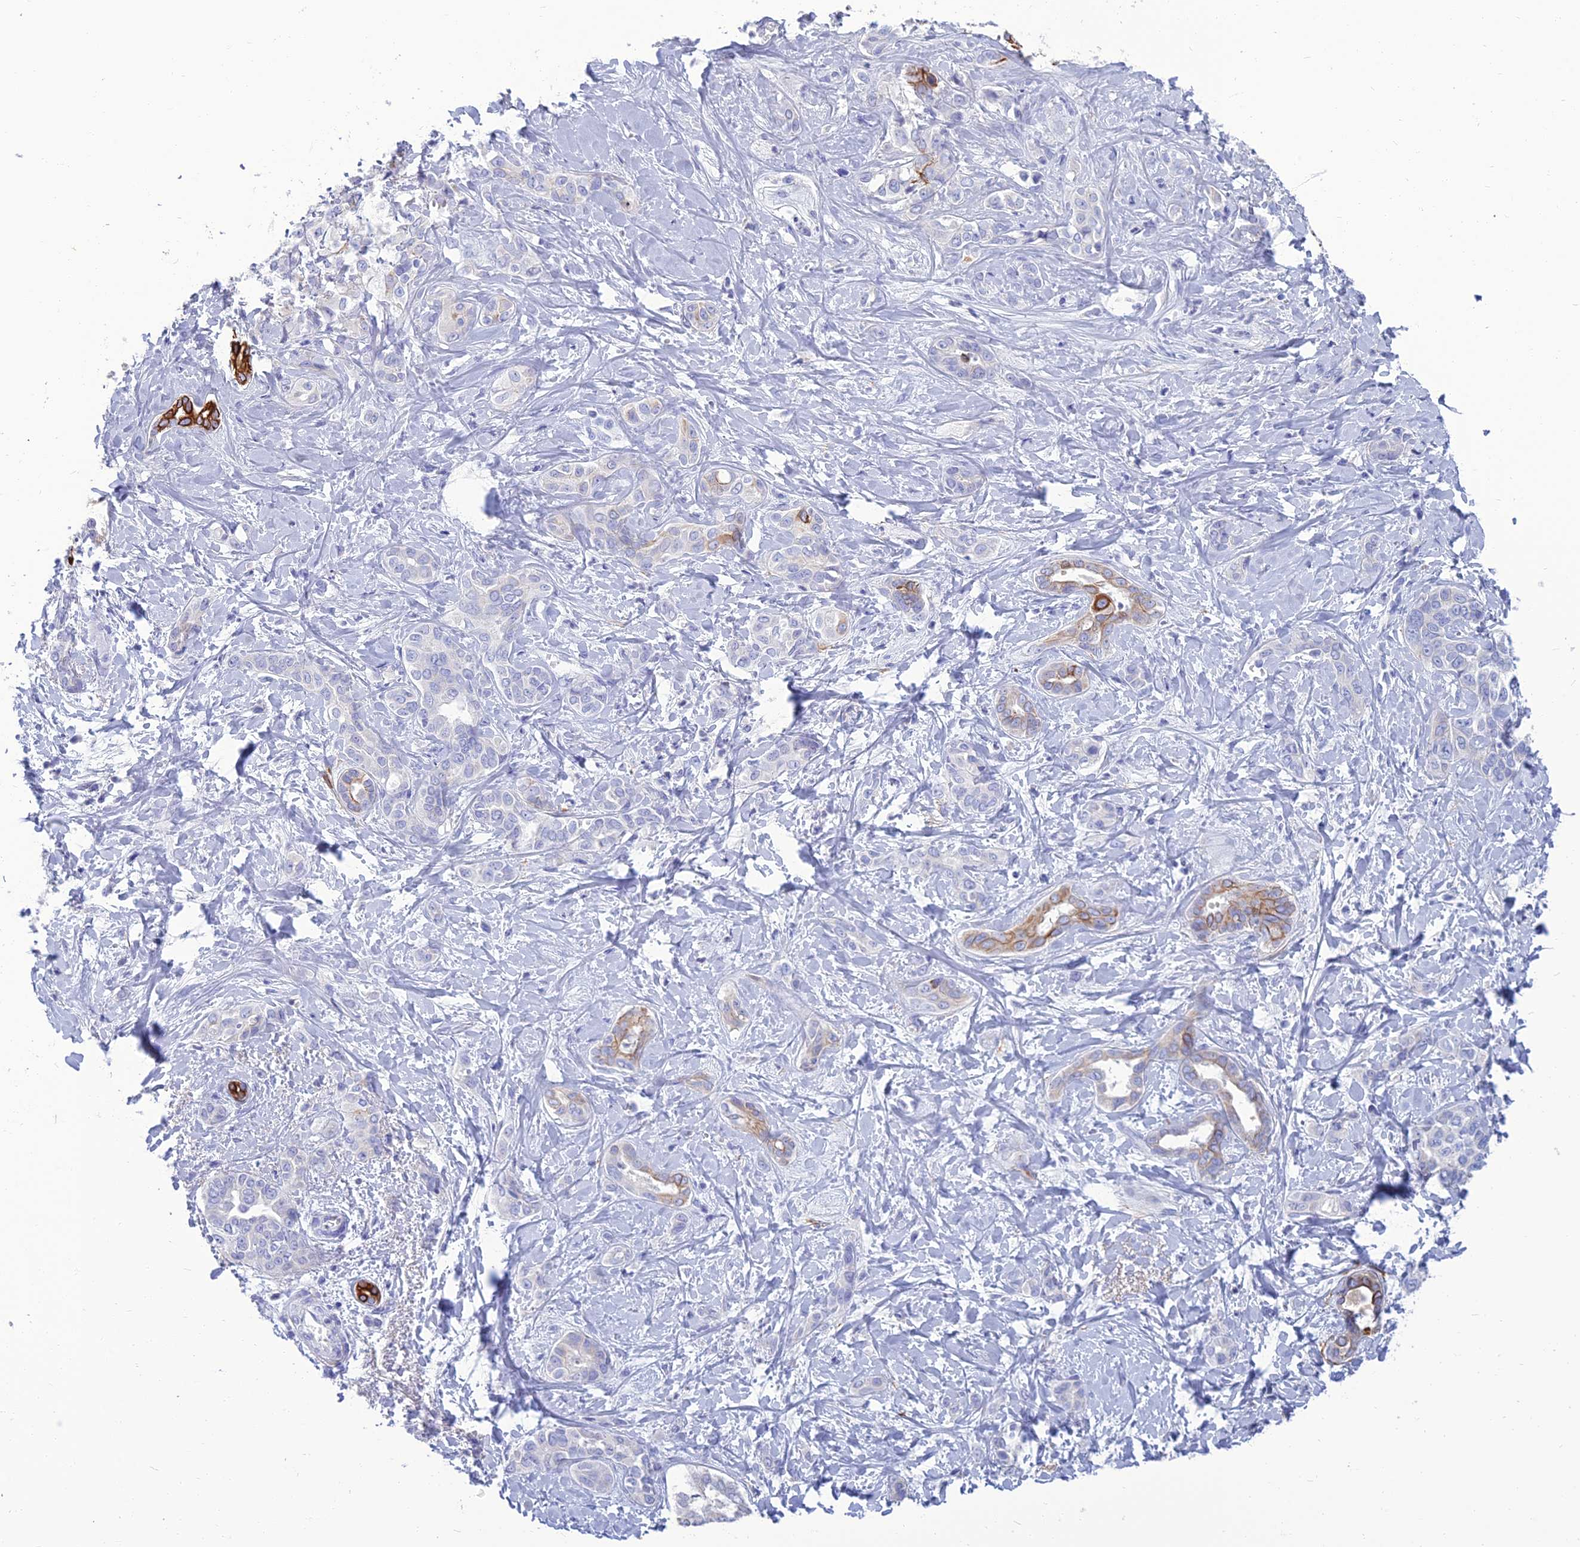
{"staining": {"intensity": "strong", "quantity": "<25%", "location": "cytoplasmic/membranous"}, "tissue": "liver cancer", "cell_type": "Tumor cells", "image_type": "cancer", "snomed": [{"axis": "morphology", "description": "Cholangiocarcinoma"}, {"axis": "topography", "description": "Liver"}], "caption": "Immunohistochemical staining of human liver cholangiocarcinoma reveals medium levels of strong cytoplasmic/membranous protein expression in about <25% of tumor cells.", "gene": "SPTLC3", "patient": {"sex": "female", "age": 77}}